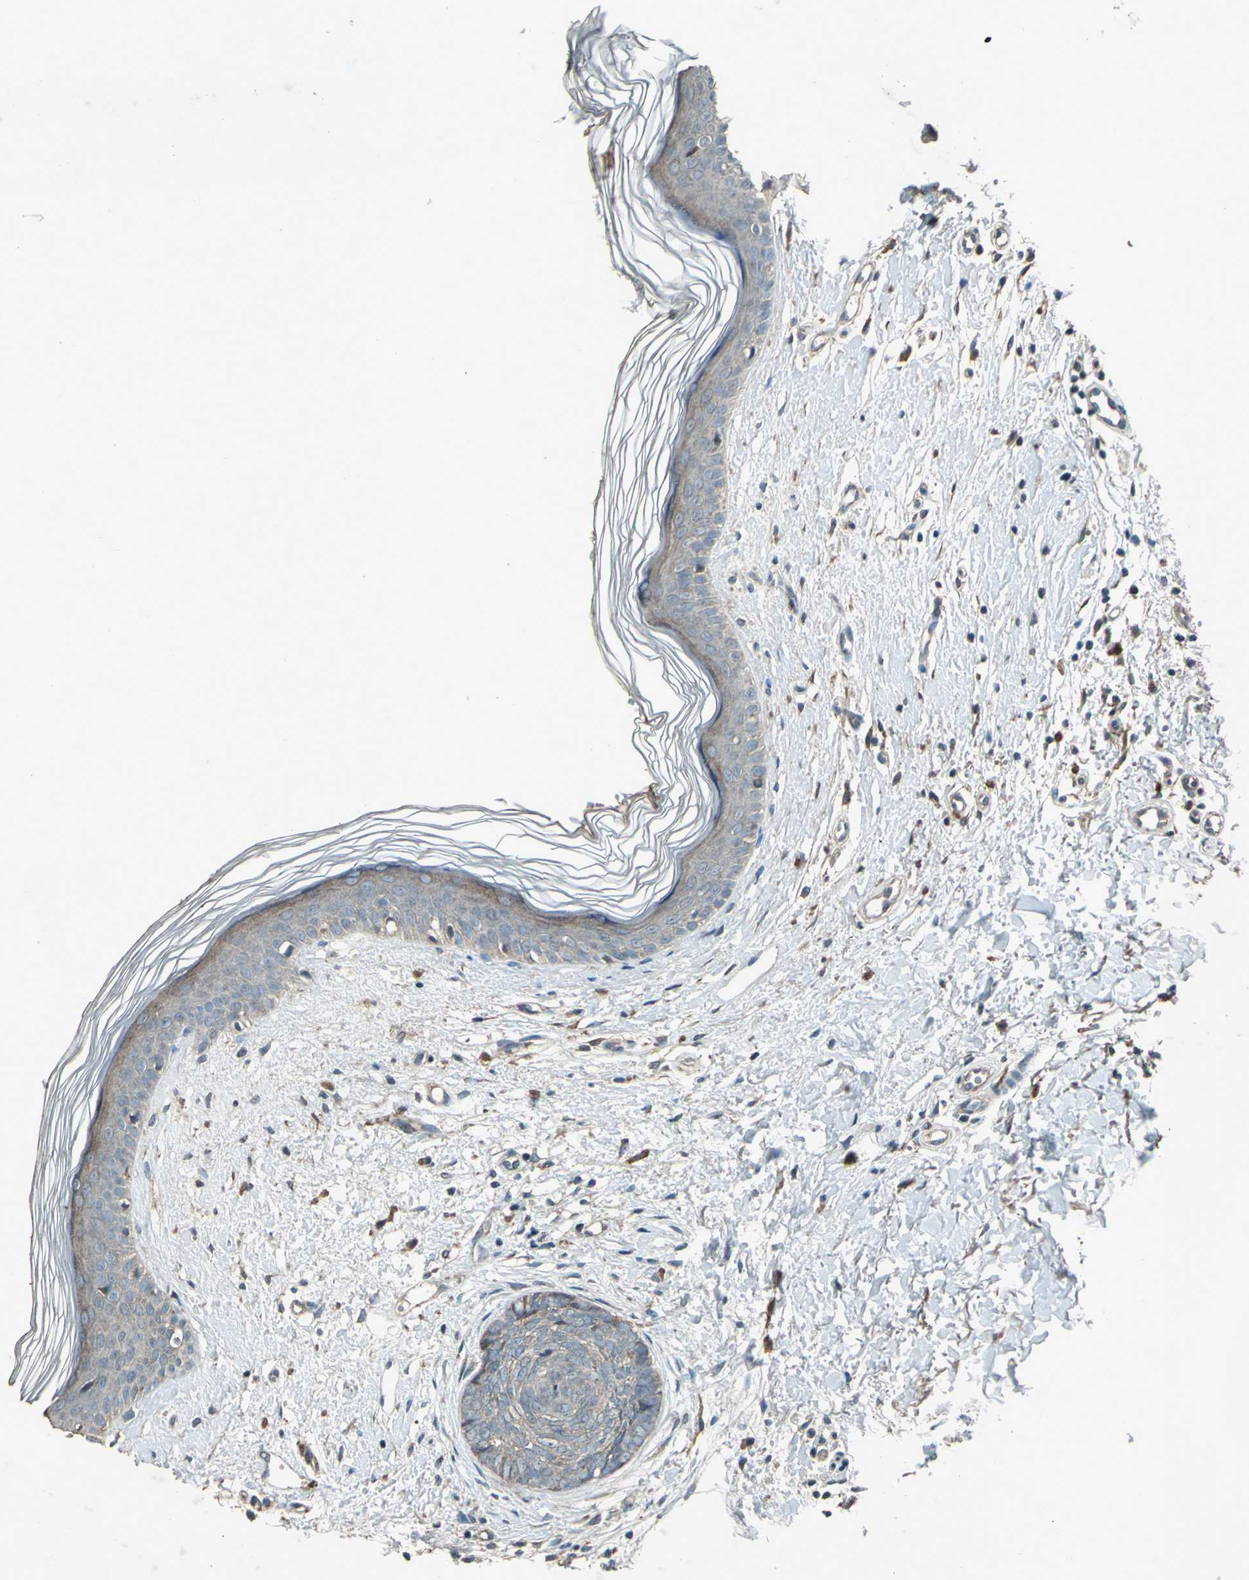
{"staining": {"intensity": "weak", "quantity": ">75%", "location": "cytoplasmic/membranous"}, "tissue": "skin cancer", "cell_type": "Tumor cells", "image_type": "cancer", "snomed": [{"axis": "morphology", "description": "Normal tissue, NOS"}, {"axis": "morphology", "description": "Basal cell carcinoma"}, {"axis": "topography", "description": "Skin"}], "caption": "Immunohistochemistry (IHC) staining of basal cell carcinoma (skin), which reveals low levels of weak cytoplasmic/membranous positivity in approximately >75% of tumor cells indicating weak cytoplasmic/membranous protein staining. The staining was performed using DAB (3,3'-diaminobenzidine) (brown) for protein detection and nuclei were counterstained in hematoxylin (blue).", "gene": "SEPTIN4", "patient": {"sex": "female", "age": 61}}